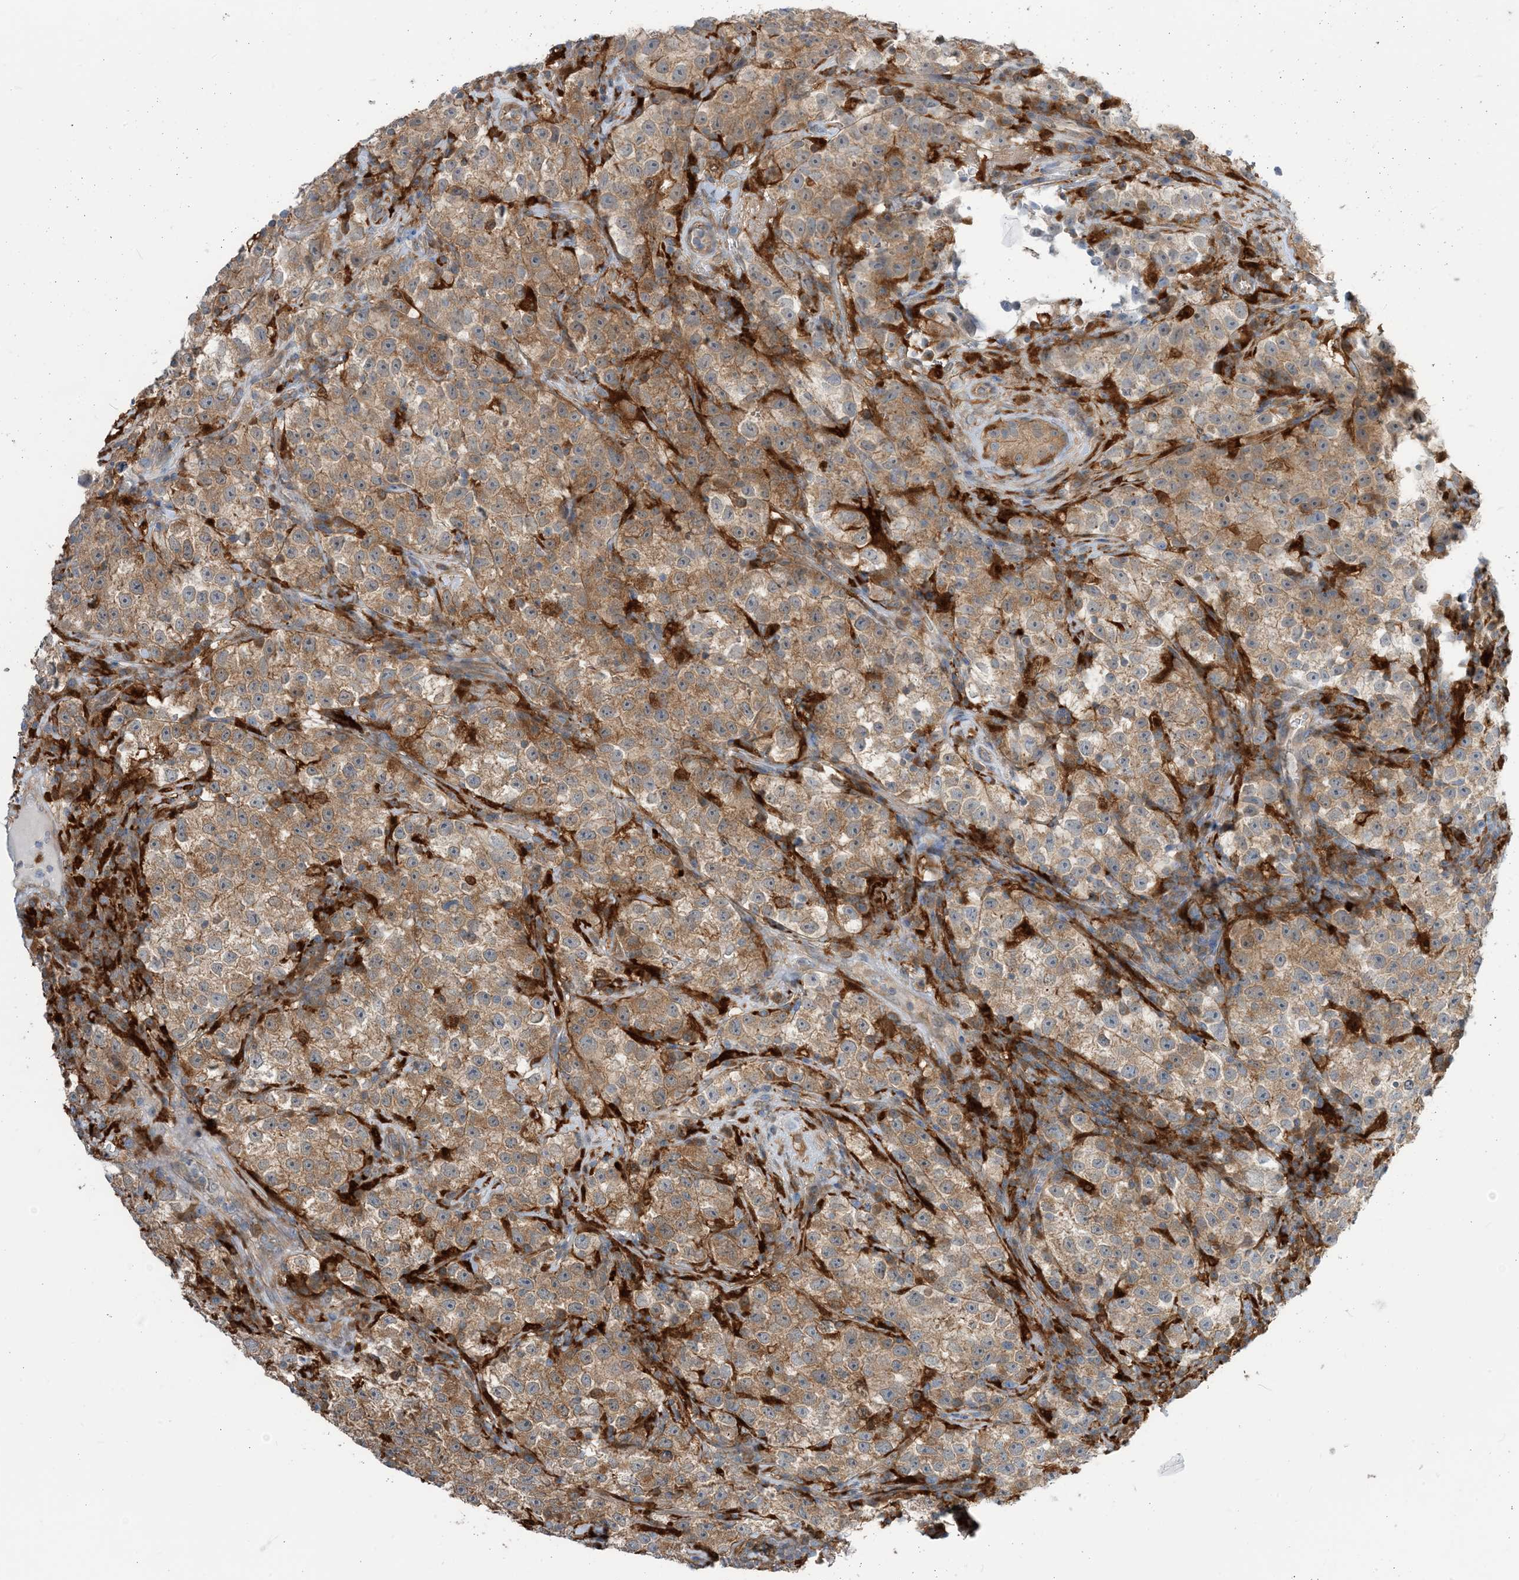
{"staining": {"intensity": "moderate", "quantity": ">75%", "location": "cytoplasmic/membranous"}, "tissue": "testis cancer", "cell_type": "Tumor cells", "image_type": "cancer", "snomed": [{"axis": "morphology", "description": "Seminoma, NOS"}, {"axis": "topography", "description": "Testis"}], "caption": "IHC staining of testis cancer, which exhibits medium levels of moderate cytoplasmic/membranous positivity in about >75% of tumor cells indicating moderate cytoplasmic/membranous protein positivity. The staining was performed using DAB (3,3'-diaminobenzidine) (brown) for protein detection and nuclei were counterstained in hematoxylin (blue).", "gene": "NAGK", "patient": {"sex": "male", "age": 22}}